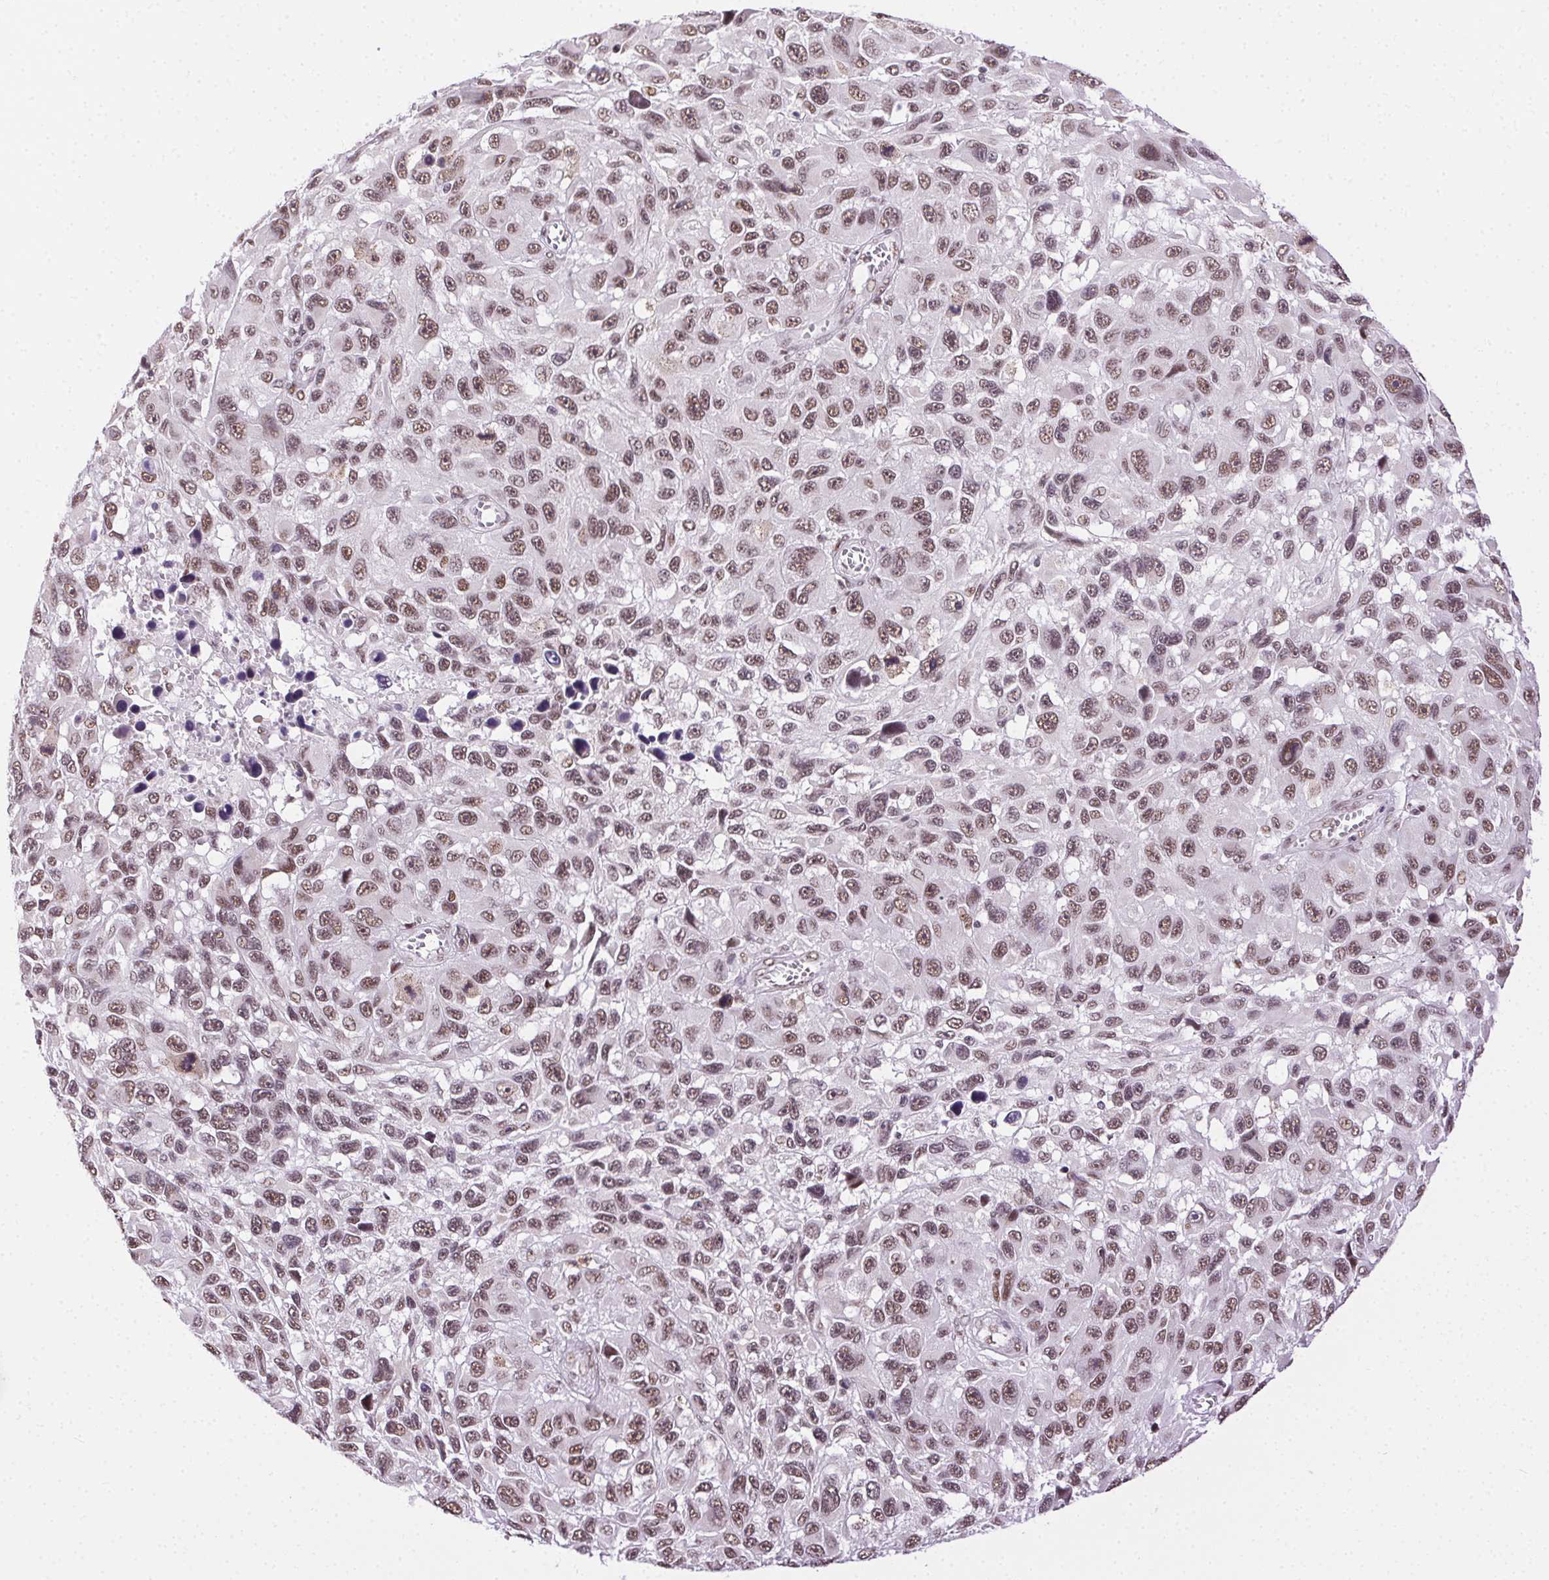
{"staining": {"intensity": "moderate", "quantity": ">75%", "location": "nuclear"}, "tissue": "melanoma", "cell_type": "Tumor cells", "image_type": "cancer", "snomed": [{"axis": "morphology", "description": "Malignant melanoma, NOS"}, {"axis": "topography", "description": "Skin"}], "caption": "Immunohistochemistry (IHC) (DAB) staining of human malignant melanoma exhibits moderate nuclear protein positivity in approximately >75% of tumor cells.", "gene": "TRA2B", "patient": {"sex": "male", "age": 53}}